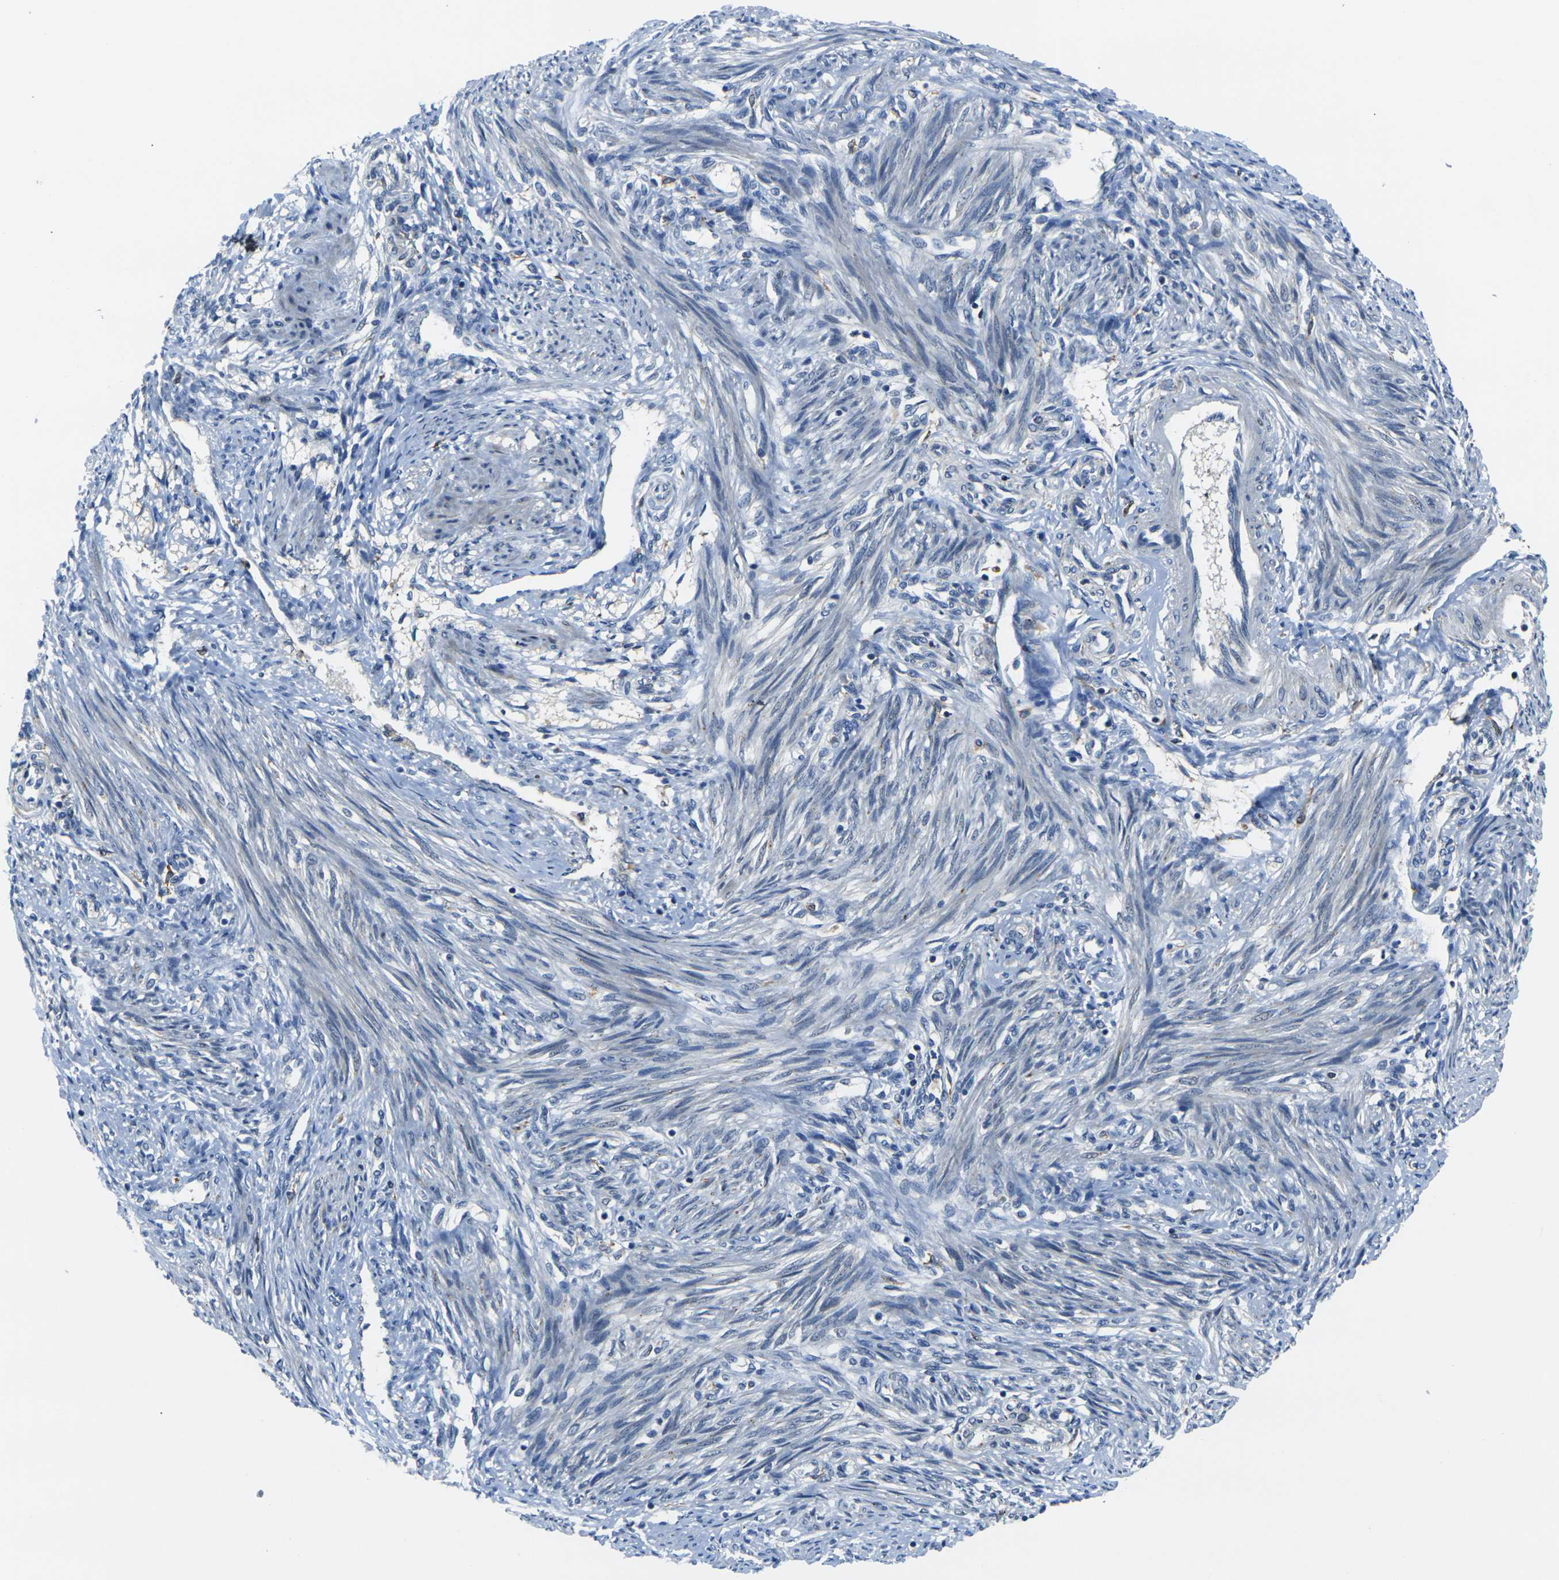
{"staining": {"intensity": "negative", "quantity": "none", "location": "none"}, "tissue": "endometrium", "cell_type": "Cells in endometrial stroma", "image_type": "normal", "snomed": [{"axis": "morphology", "description": "Normal tissue, NOS"}, {"axis": "topography", "description": "Endometrium"}], "caption": "This is an IHC photomicrograph of benign human endometrium. There is no expression in cells in endometrial stroma.", "gene": "PIGL", "patient": {"sex": "female", "age": 42}}